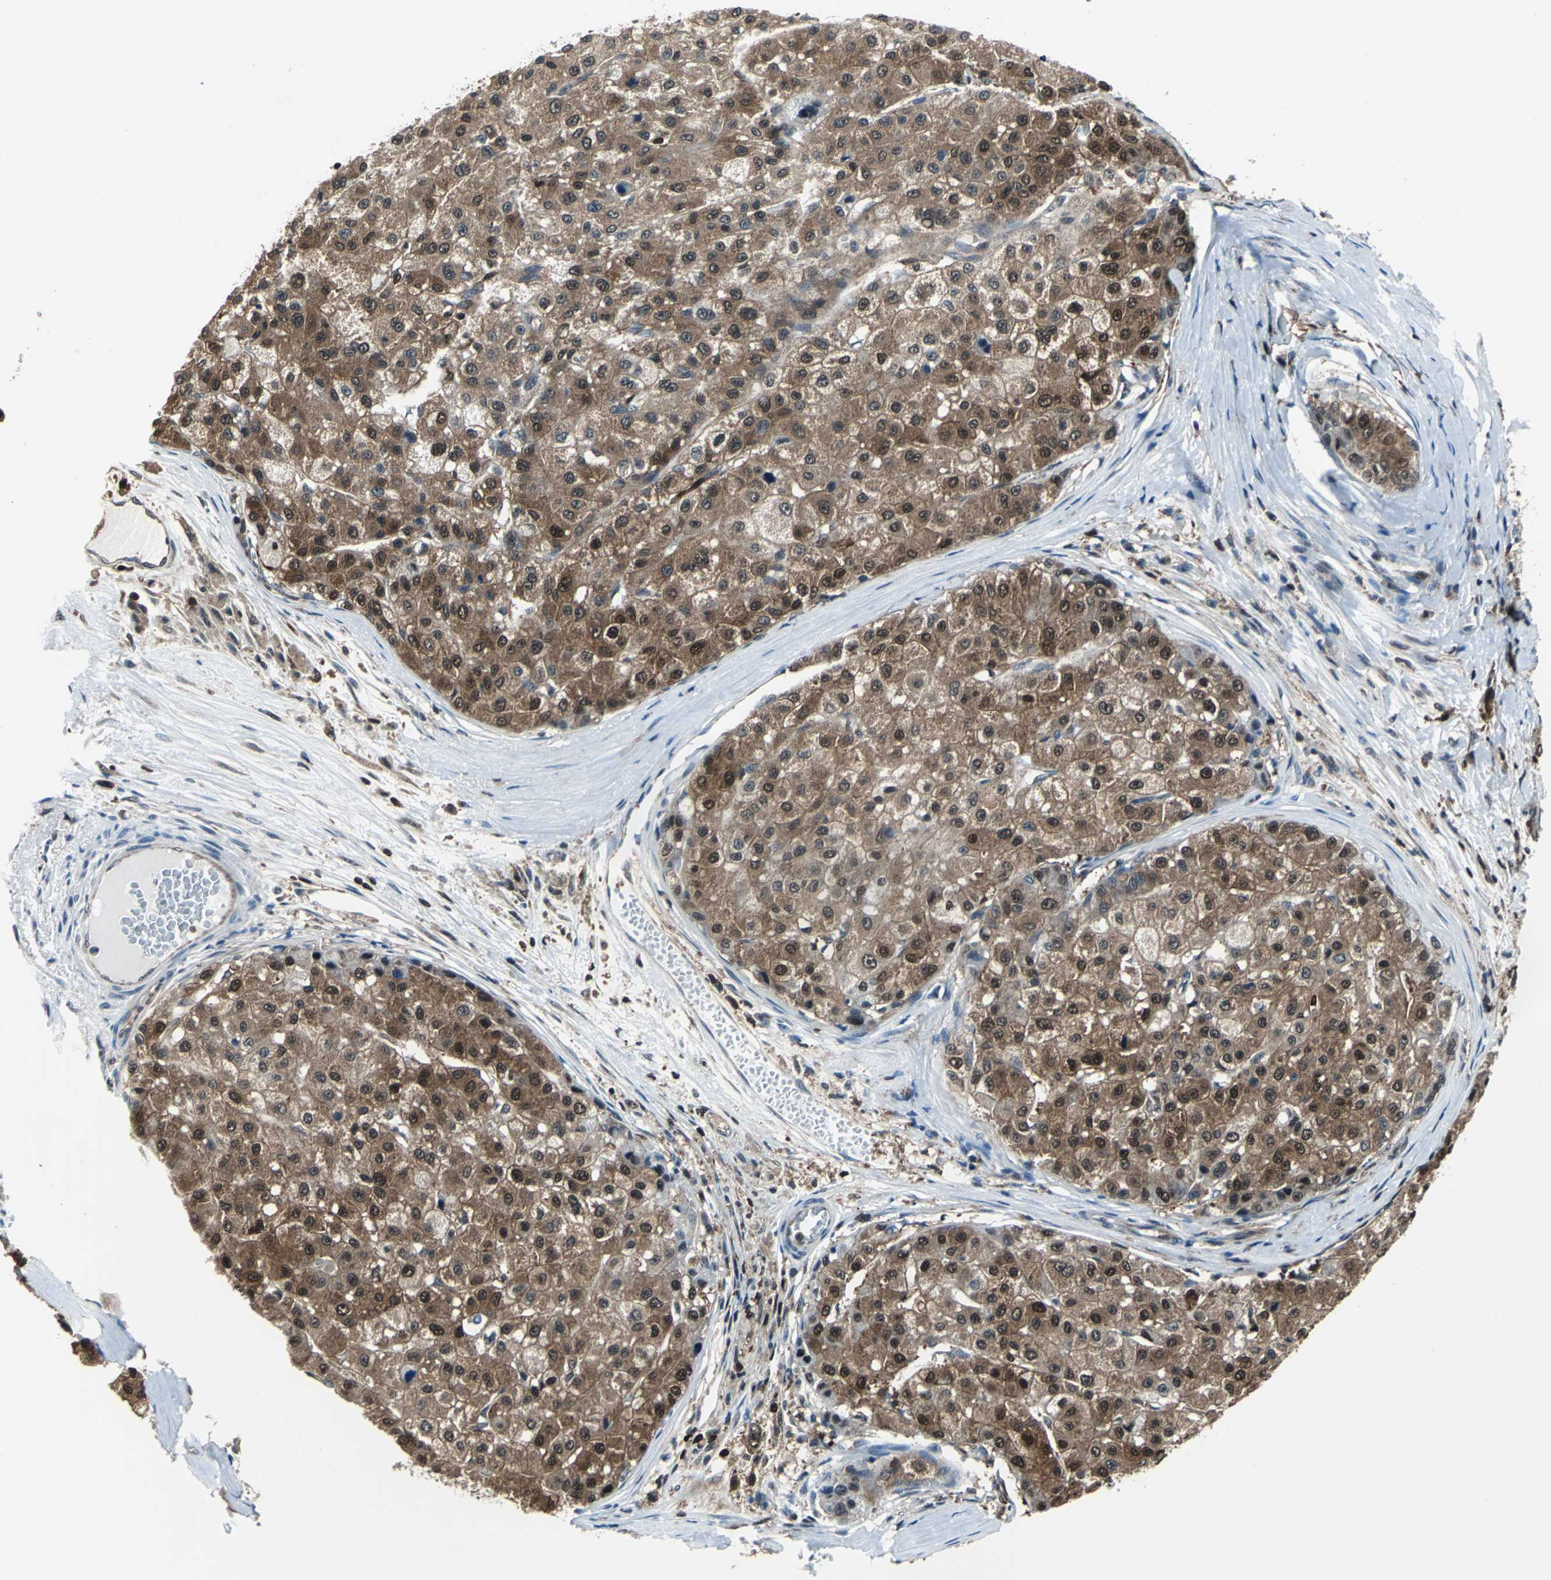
{"staining": {"intensity": "strong", "quantity": ">75%", "location": "cytoplasmic/membranous,nuclear"}, "tissue": "liver cancer", "cell_type": "Tumor cells", "image_type": "cancer", "snomed": [{"axis": "morphology", "description": "Carcinoma, Hepatocellular, NOS"}, {"axis": "topography", "description": "Liver"}], "caption": "Immunohistochemistry micrograph of human hepatocellular carcinoma (liver) stained for a protein (brown), which exhibits high levels of strong cytoplasmic/membranous and nuclear expression in approximately >75% of tumor cells.", "gene": "PSME1", "patient": {"sex": "male", "age": 80}}